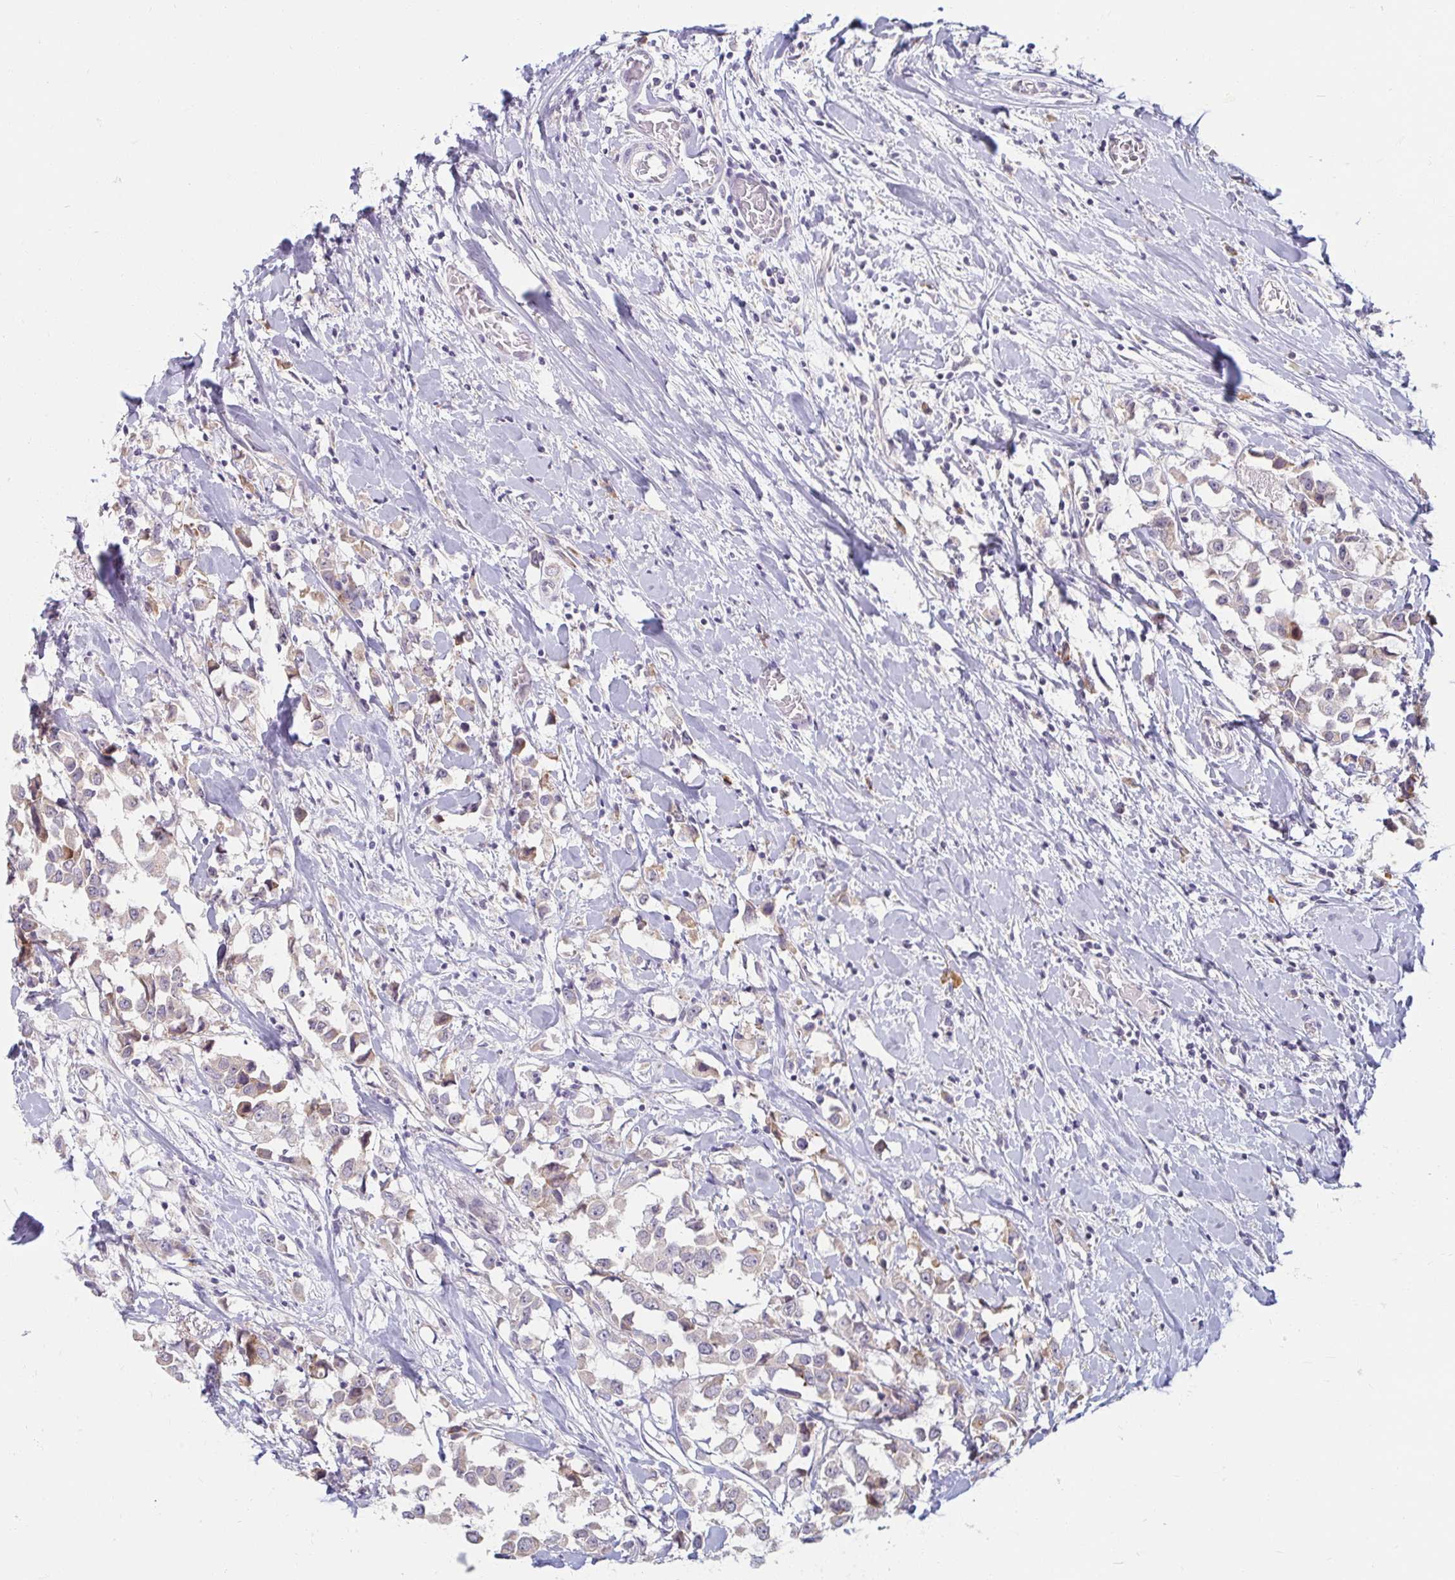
{"staining": {"intensity": "negative", "quantity": "none", "location": "none"}, "tissue": "breast cancer", "cell_type": "Tumor cells", "image_type": "cancer", "snomed": [{"axis": "morphology", "description": "Duct carcinoma"}, {"axis": "topography", "description": "Breast"}], "caption": "IHC image of neoplastic tissue: human breast cancer stained with DAB reveals no significant protein positivity in tumor cells.", "gene": "DDN", "patient": {"sex": "female", "age": 61}}